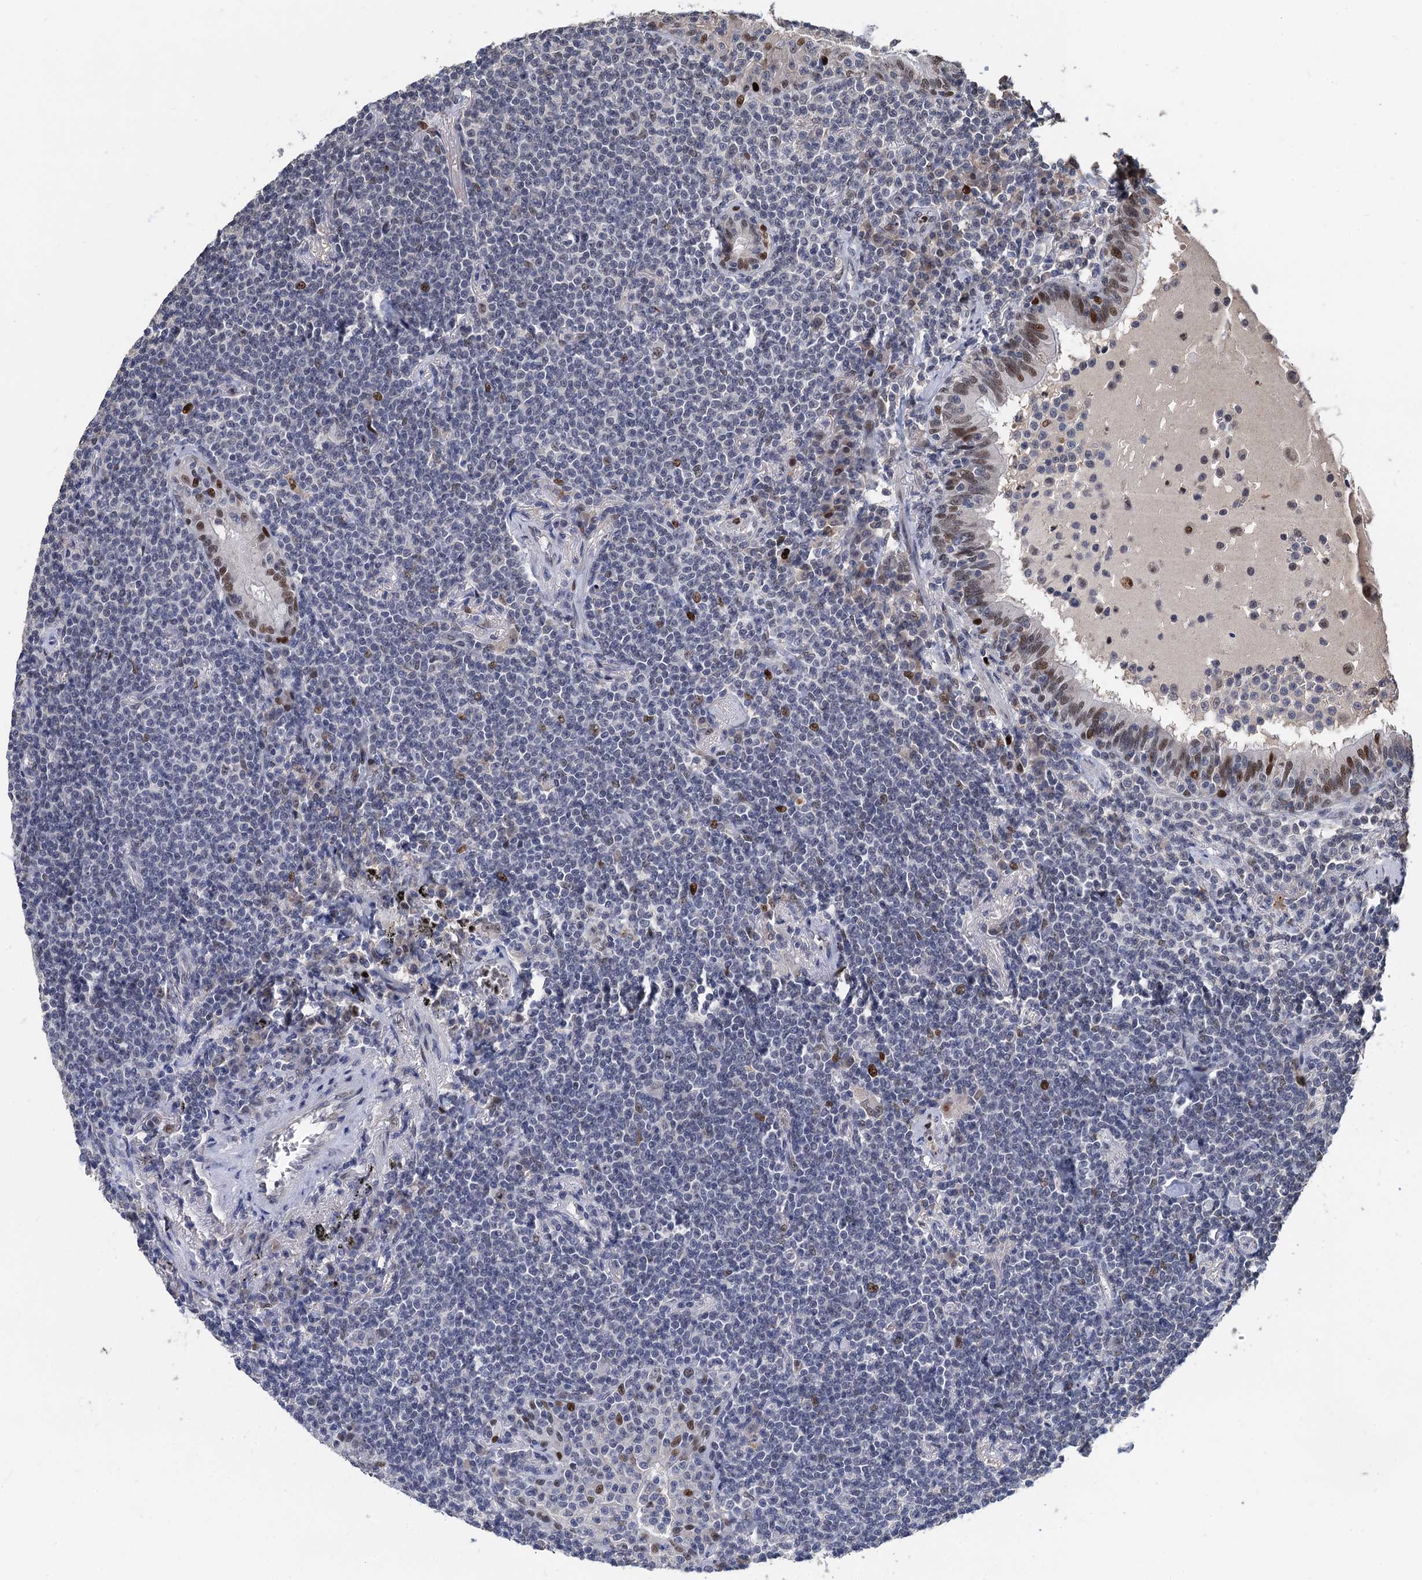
{"staining": {"intensity": "negative", "quantity": "none", "location": "none"}, "tissue": "lymphoma", "cell_type": "Tumor cells", "image_type": "cancer", "snomed": [{"axis": "morphology", "description": "Malignant lymphoma, non-Hodgkin's type, Low grade"}, {"axis": "topography", "description": "Lung"}], "caption": "This is a histopathology image of immunohistochemistry staining of malignant lymphoma, non-Hodgkin's type (low-grade), which shows no expression in tumor cells.", "gene": "TSEN34", "patient": {"sex": "female", "age": 71}}